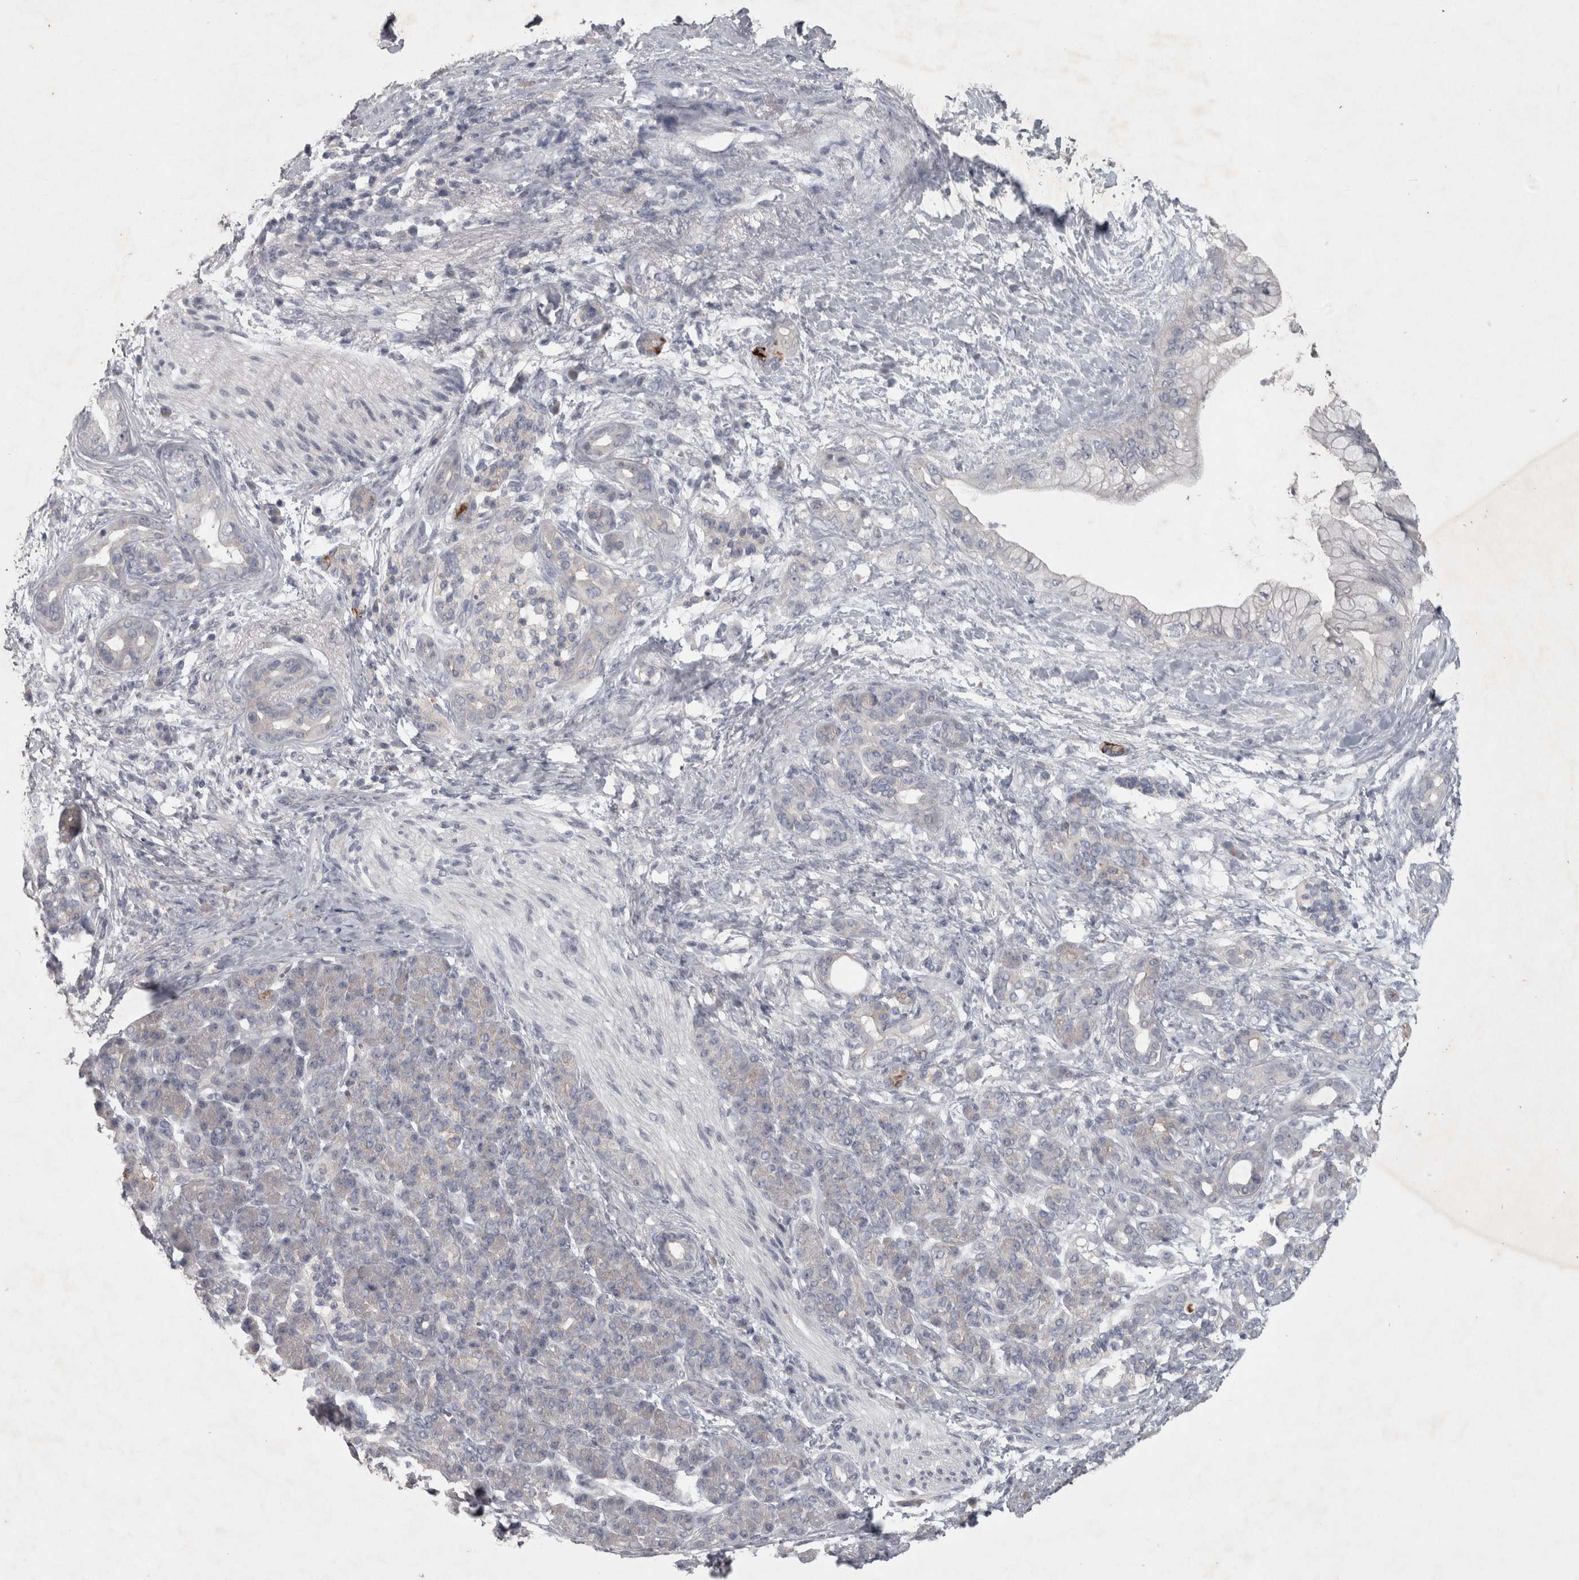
{"staining": {"intensity": "negative", "quantity": "none", "location": "none"}, "tissue": "pancreatic cancer", "cell_type": "Tumor cells", "image_type": "cancer", "snomed": [{"axis": "morphology", "description": "Adenocarcinoma, NOS"}, {"axis": "topography", "description": "Pancreas"}], "caption": "This is a histopathology image of IHC staining of pancreatic cancer, which shows no expression in tumor cells.", "gene": "ENPP7", "patient": {"sex": "male", "age": 59}}